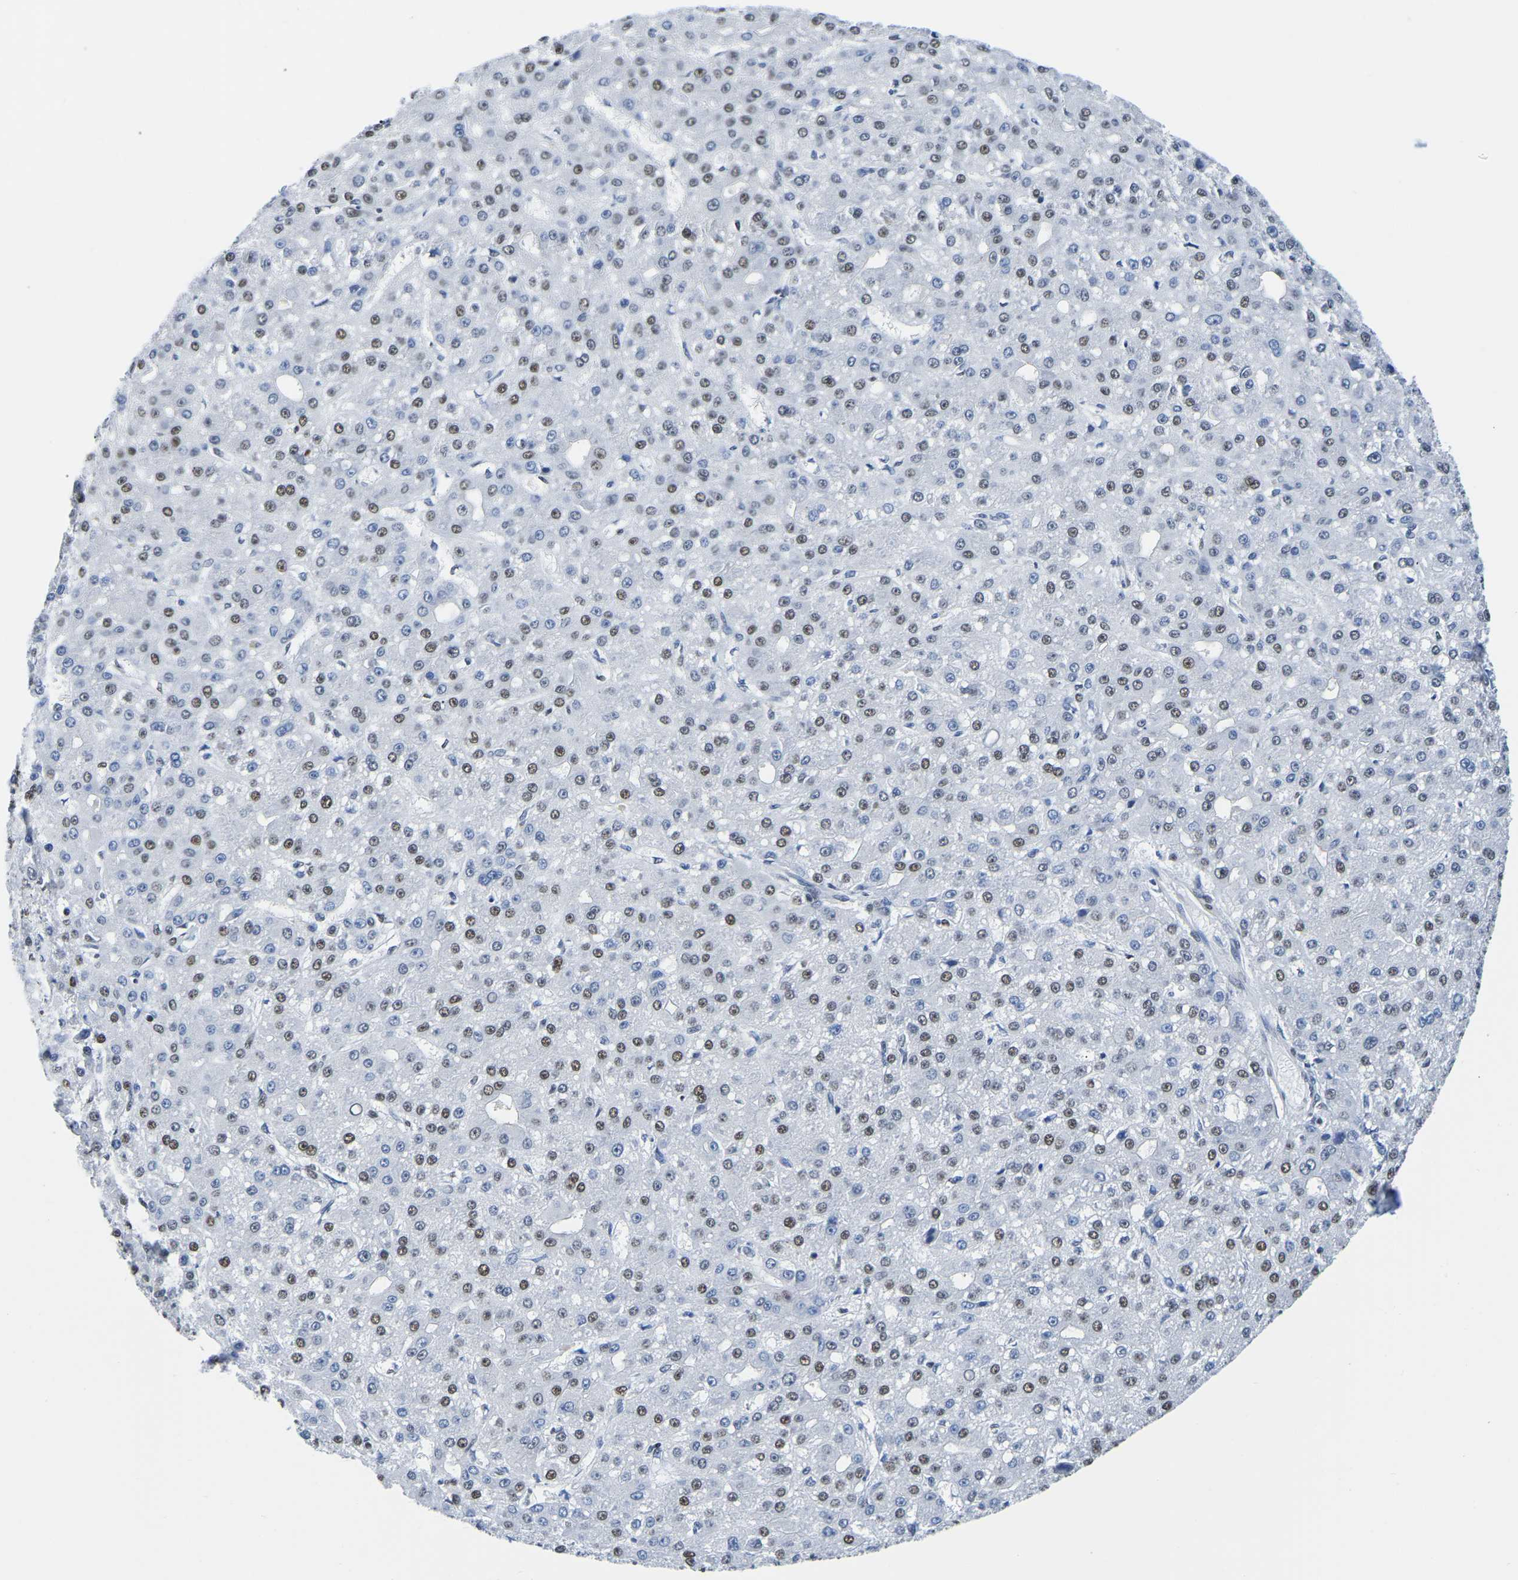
{"staining": {"intensity": "moderate", "quantity": "25%-75%", "location": "nuclear"}, "tissue": "liver cancer", "cell_type": "Tumor cells", "image_type": "cancer", "snomed": [{"axis": "morphology", "description": "Carcinoma, Hepatocellular, NOS"}, {"axis": "topography", "description": "Liver"}], "caption": "Tumor cells exhibit medium levels of moderate nuclear positivity in about 25%-75% of cells in human liver hepatocellular carcinoma.", "gene": "UBA1", "patient": {"sex": "male", "age": 67}}